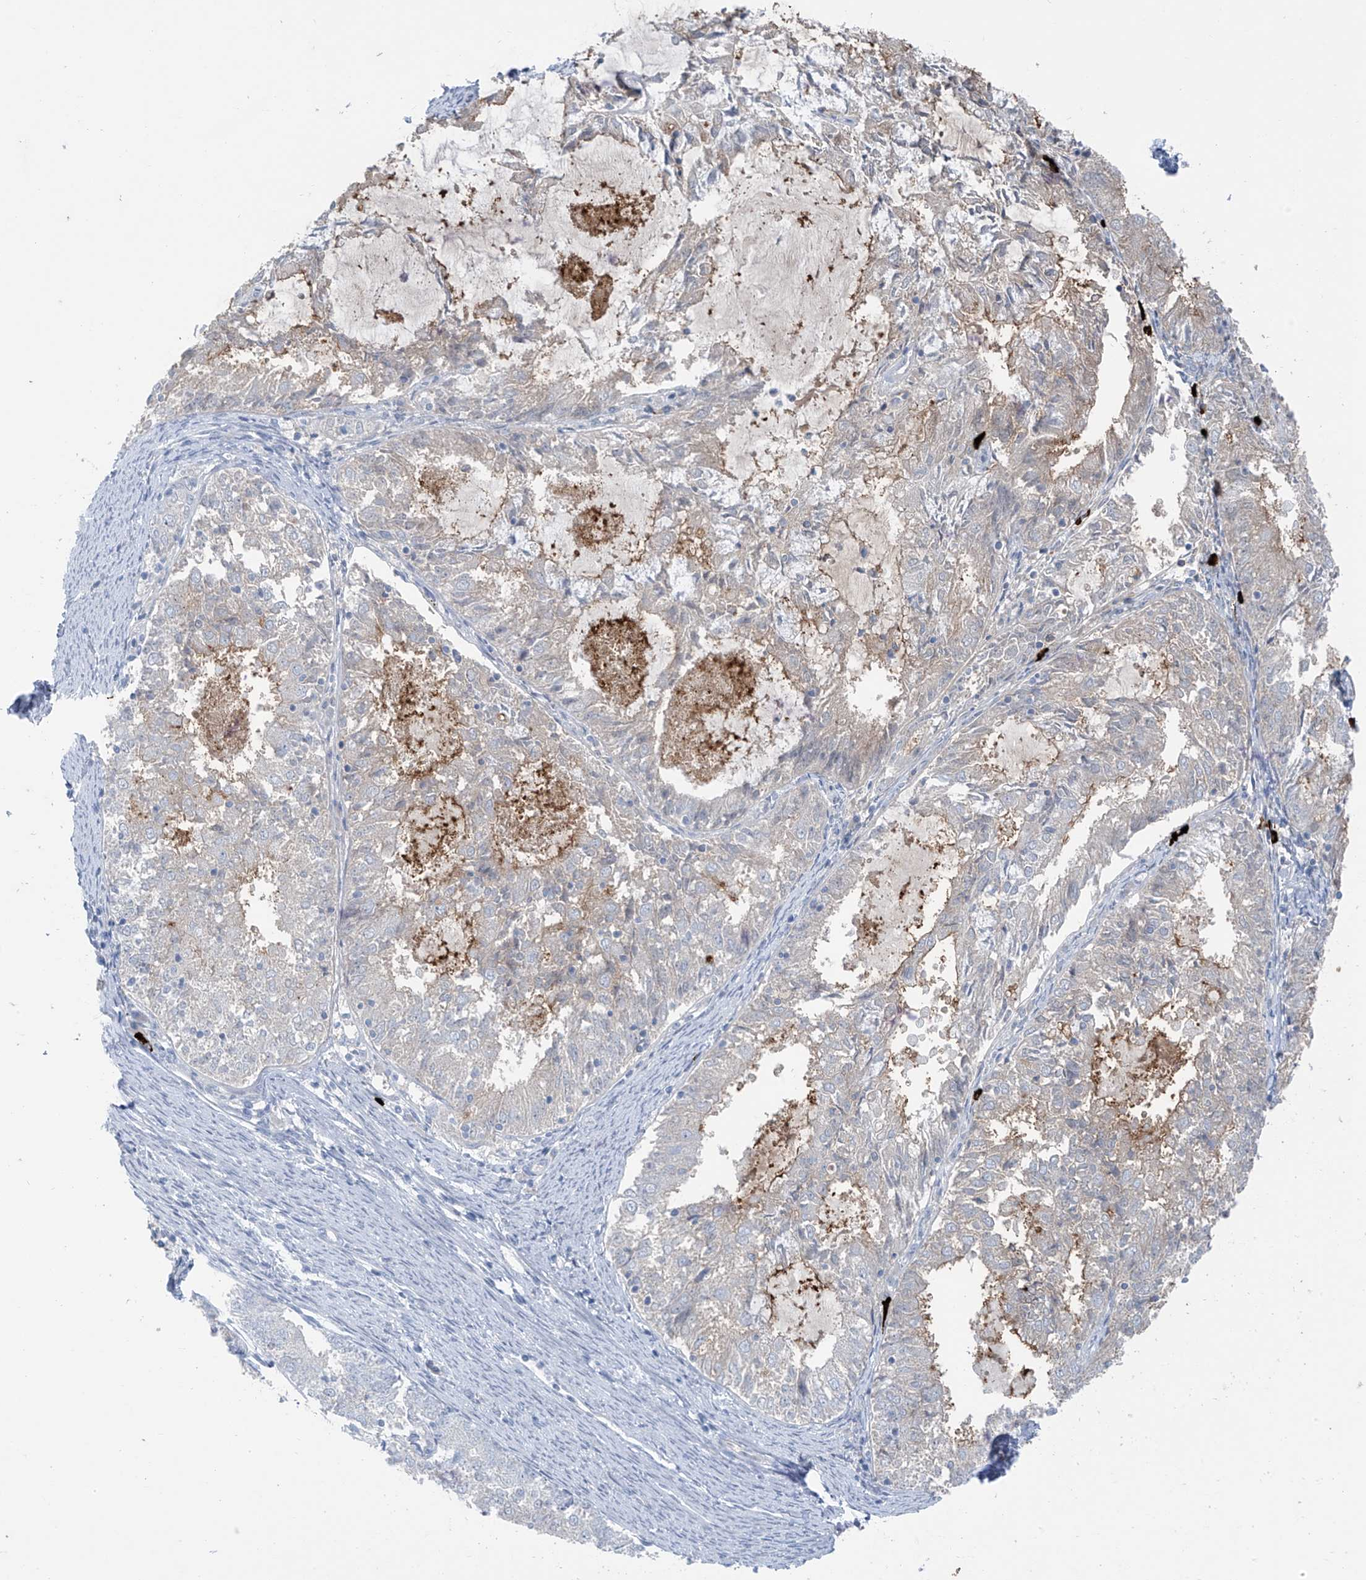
{"staining": {"intensity": "moderate", "quantity": "25%-75%", "location": "cytoplasmic/membranous"}, "tissue": "endometrial cancer", "cell_type": "Tumor cells", "image_type": "cancer", "snomed": [{"axis": "morphology", "description": "Adenocarcinoma, NOS"}, {"axis": "topography", "description": "Endometrium"}], "caption": "IHC micrograph of neoplastic tissue: human endometrial cancer stained using IHC demonstrates medium levels of moderate protein expression localized specifically in the cytoplasmic/membranous of tumor cells, appearing as a cytoplasmic/membranous brown color.", "gene": "ZNF793", "patient": {"sex": "female", "age": 57}}